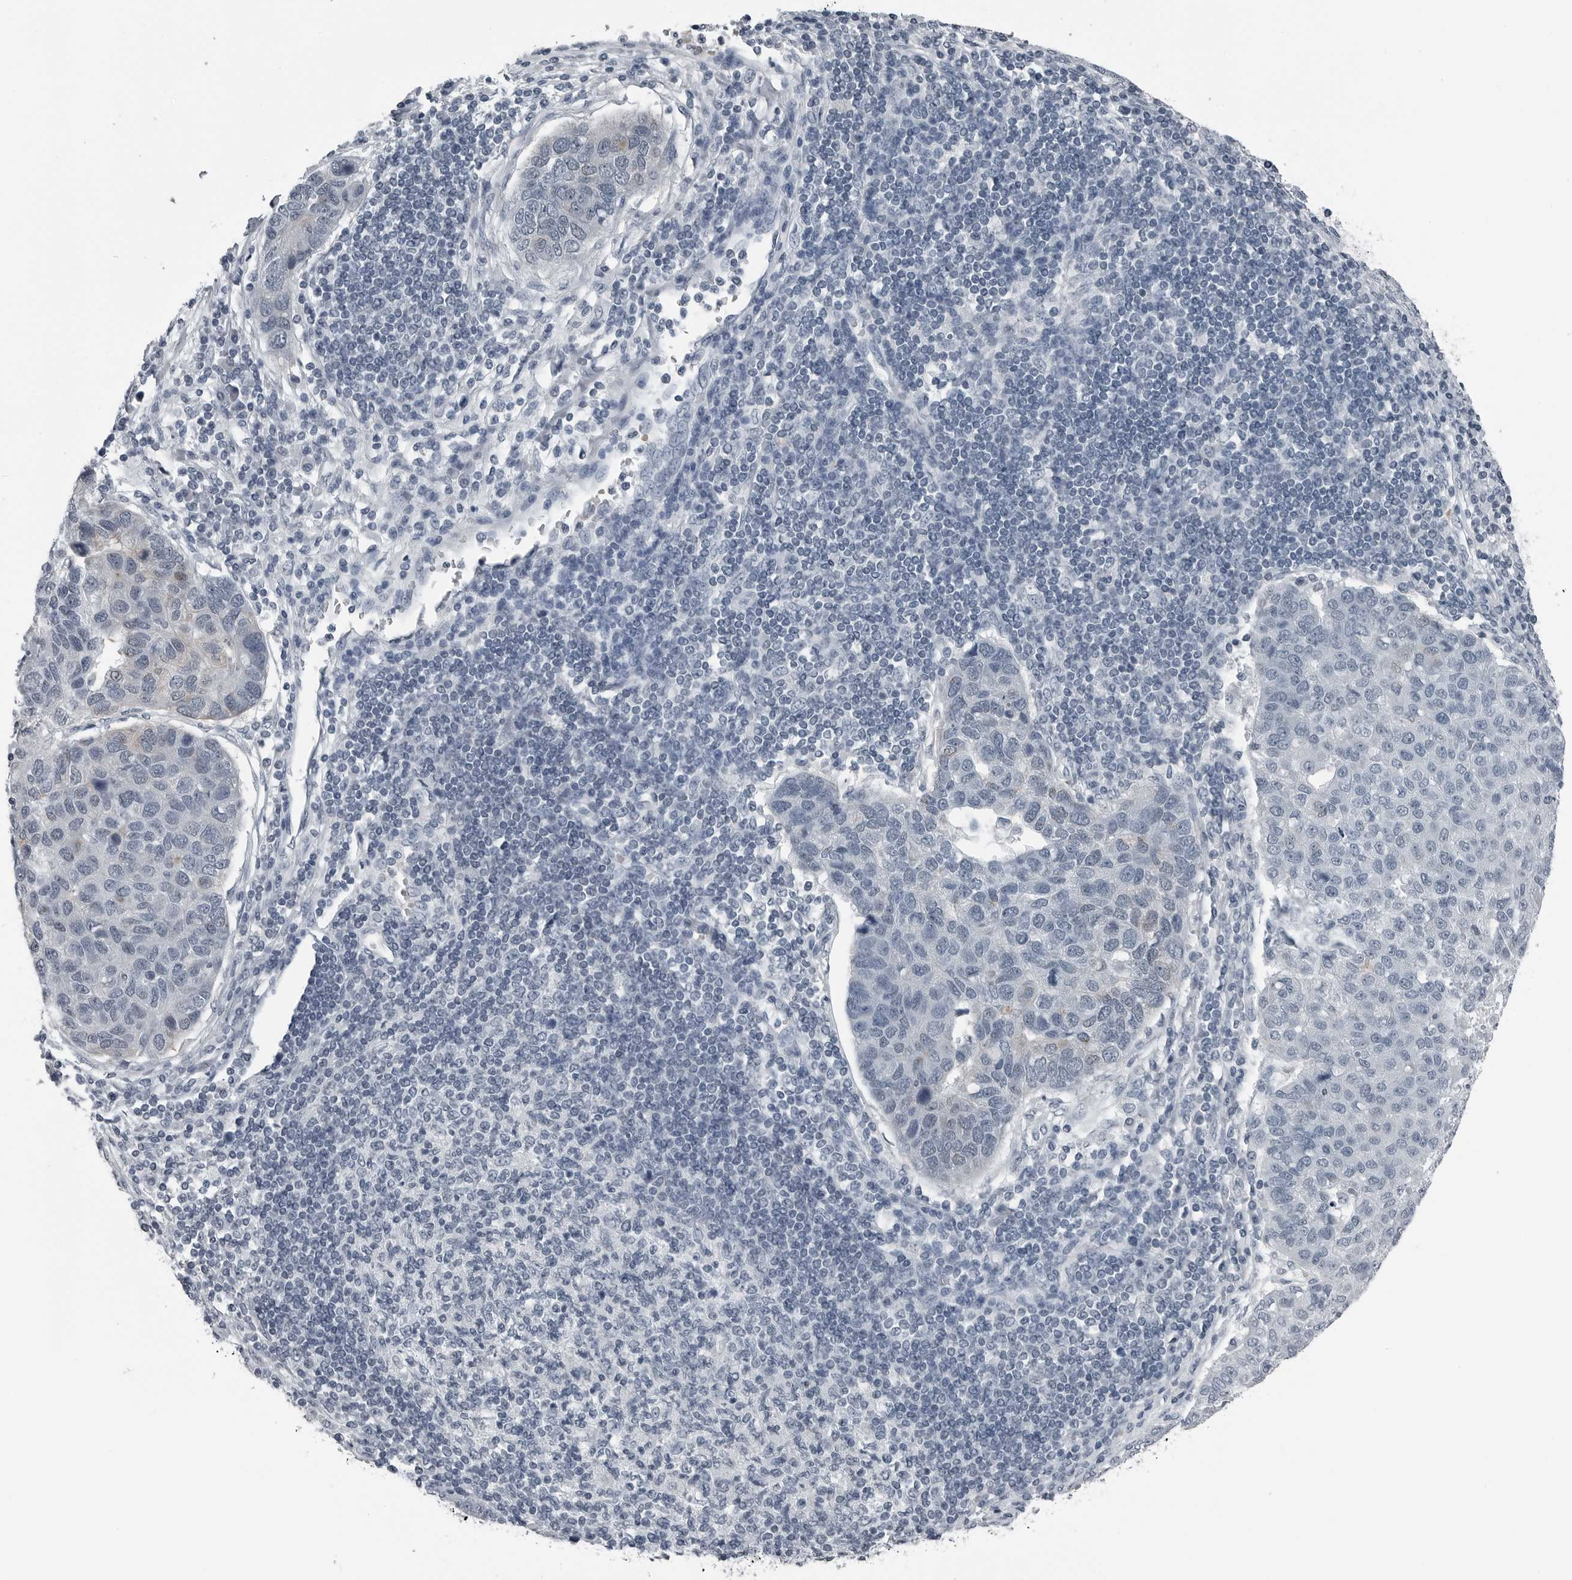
{"staining": {"intensity": "negative", "quantity": "none", "location": "none"}, "tissue": "pancreatic cancer", "cell_type": "Tumor cells", "image_type": "cancer", "snomed": [{"axis": "morphology", "description": "Adenocarcinoma, NOS"}, {"axis": "topography", "description": "Pancreas"}], "caption": "Micrograph shows no protein expression in tumor cells of pancreatic cancer (adenocarcinoma) tissue.", "gene": "SPINK1", "patient": {"sex": "female", "age": 61}}